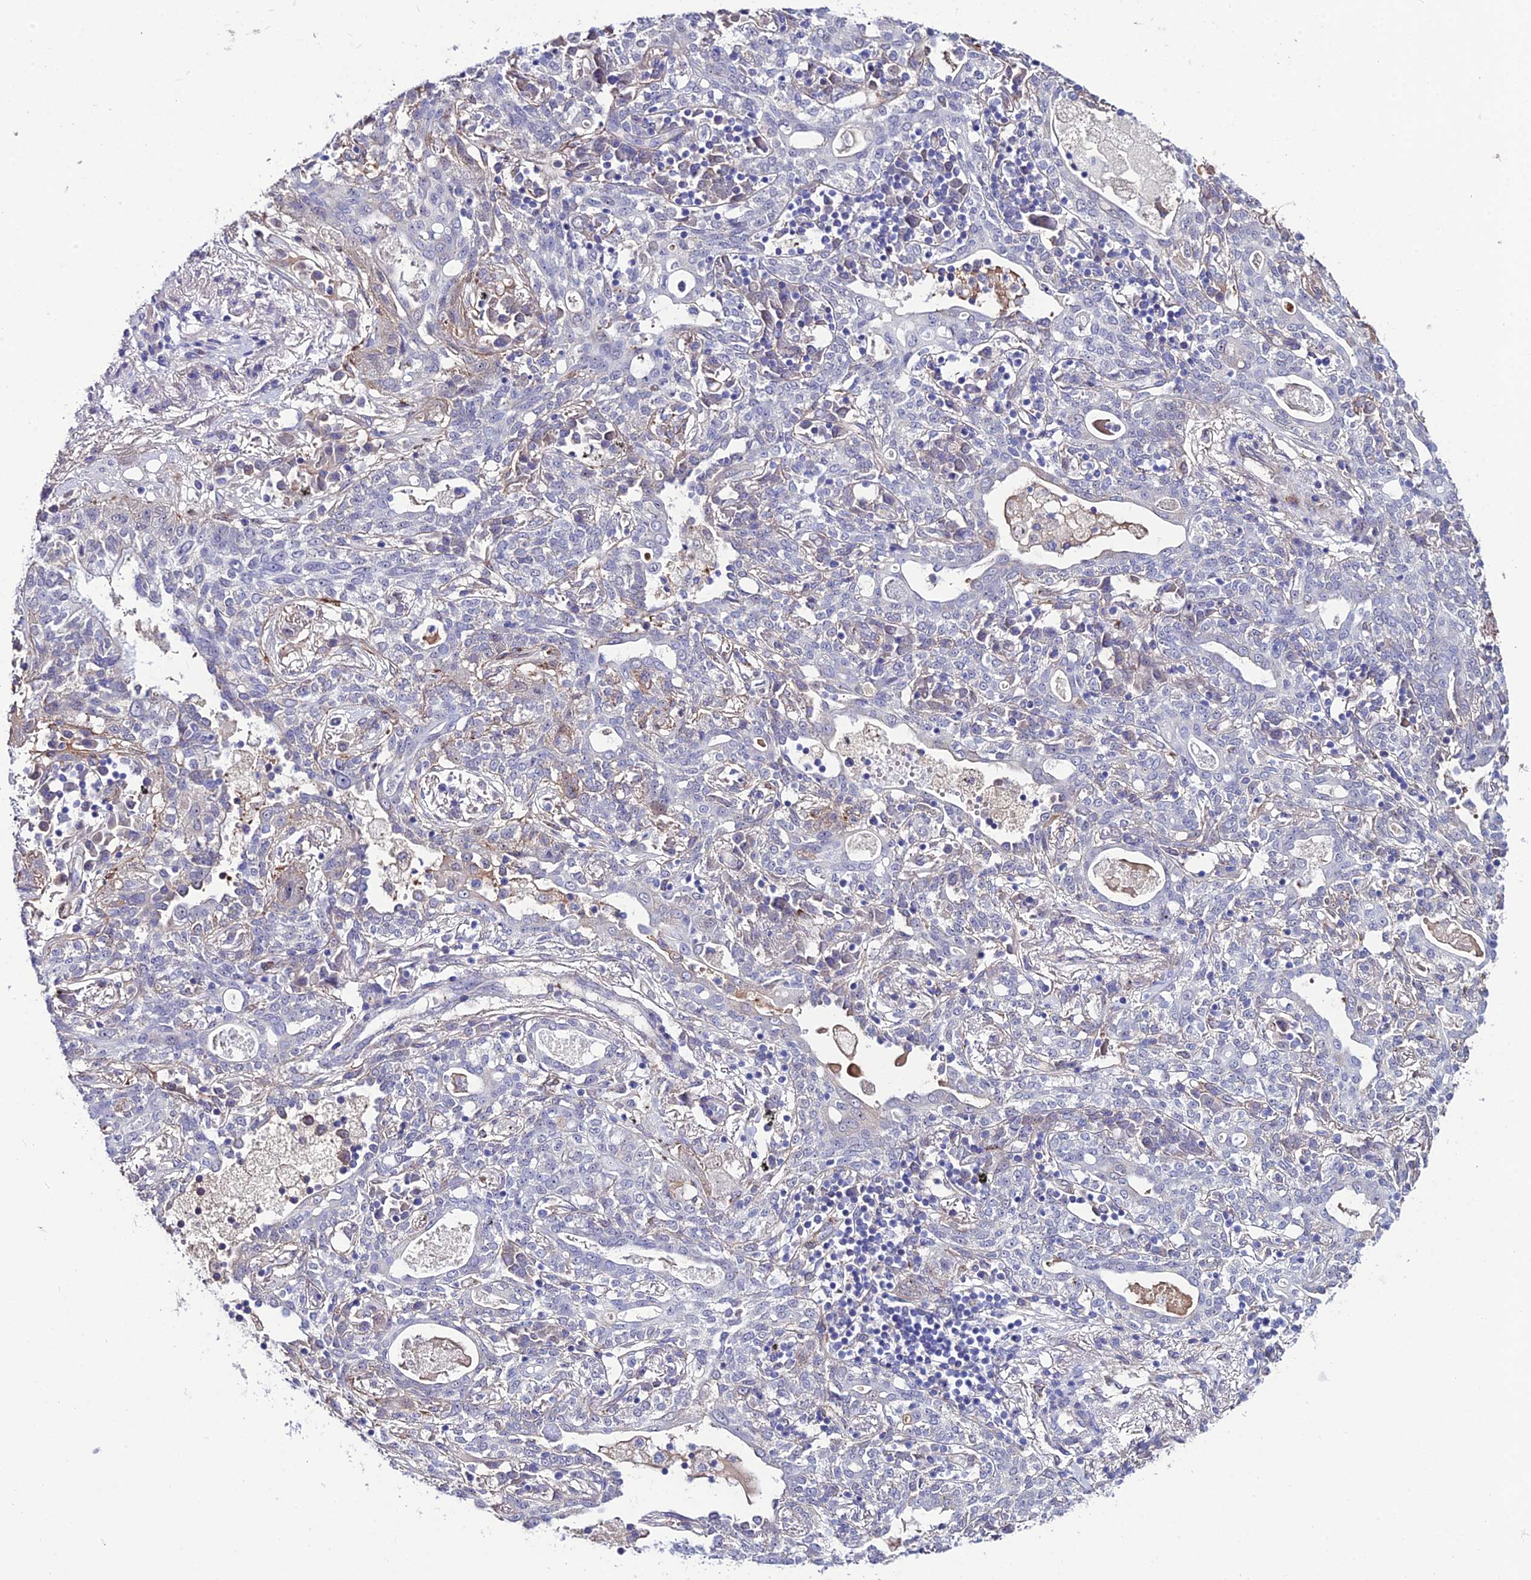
{"staining": {"intensity": "negative", "quantity": "none", "location": "none"}, "tissue": "lung cancer", "cell_type": "Tumor cells", "image_type": "cancer", "snomed": [{"axis": "morphology", "description": "Squamous cell carcinoma, NOS"}, {"axis": "topography", "description": "Lung"}], "caption": "This micrograph is of lung cancer (squamous cell carcinoma) stained with IHC to label a protein in brown with the nuclei are counter-stained blue. There is no expression in tumor cells.", "gene": "SYT15", "patient": {"sex": "female", "age": 70}}